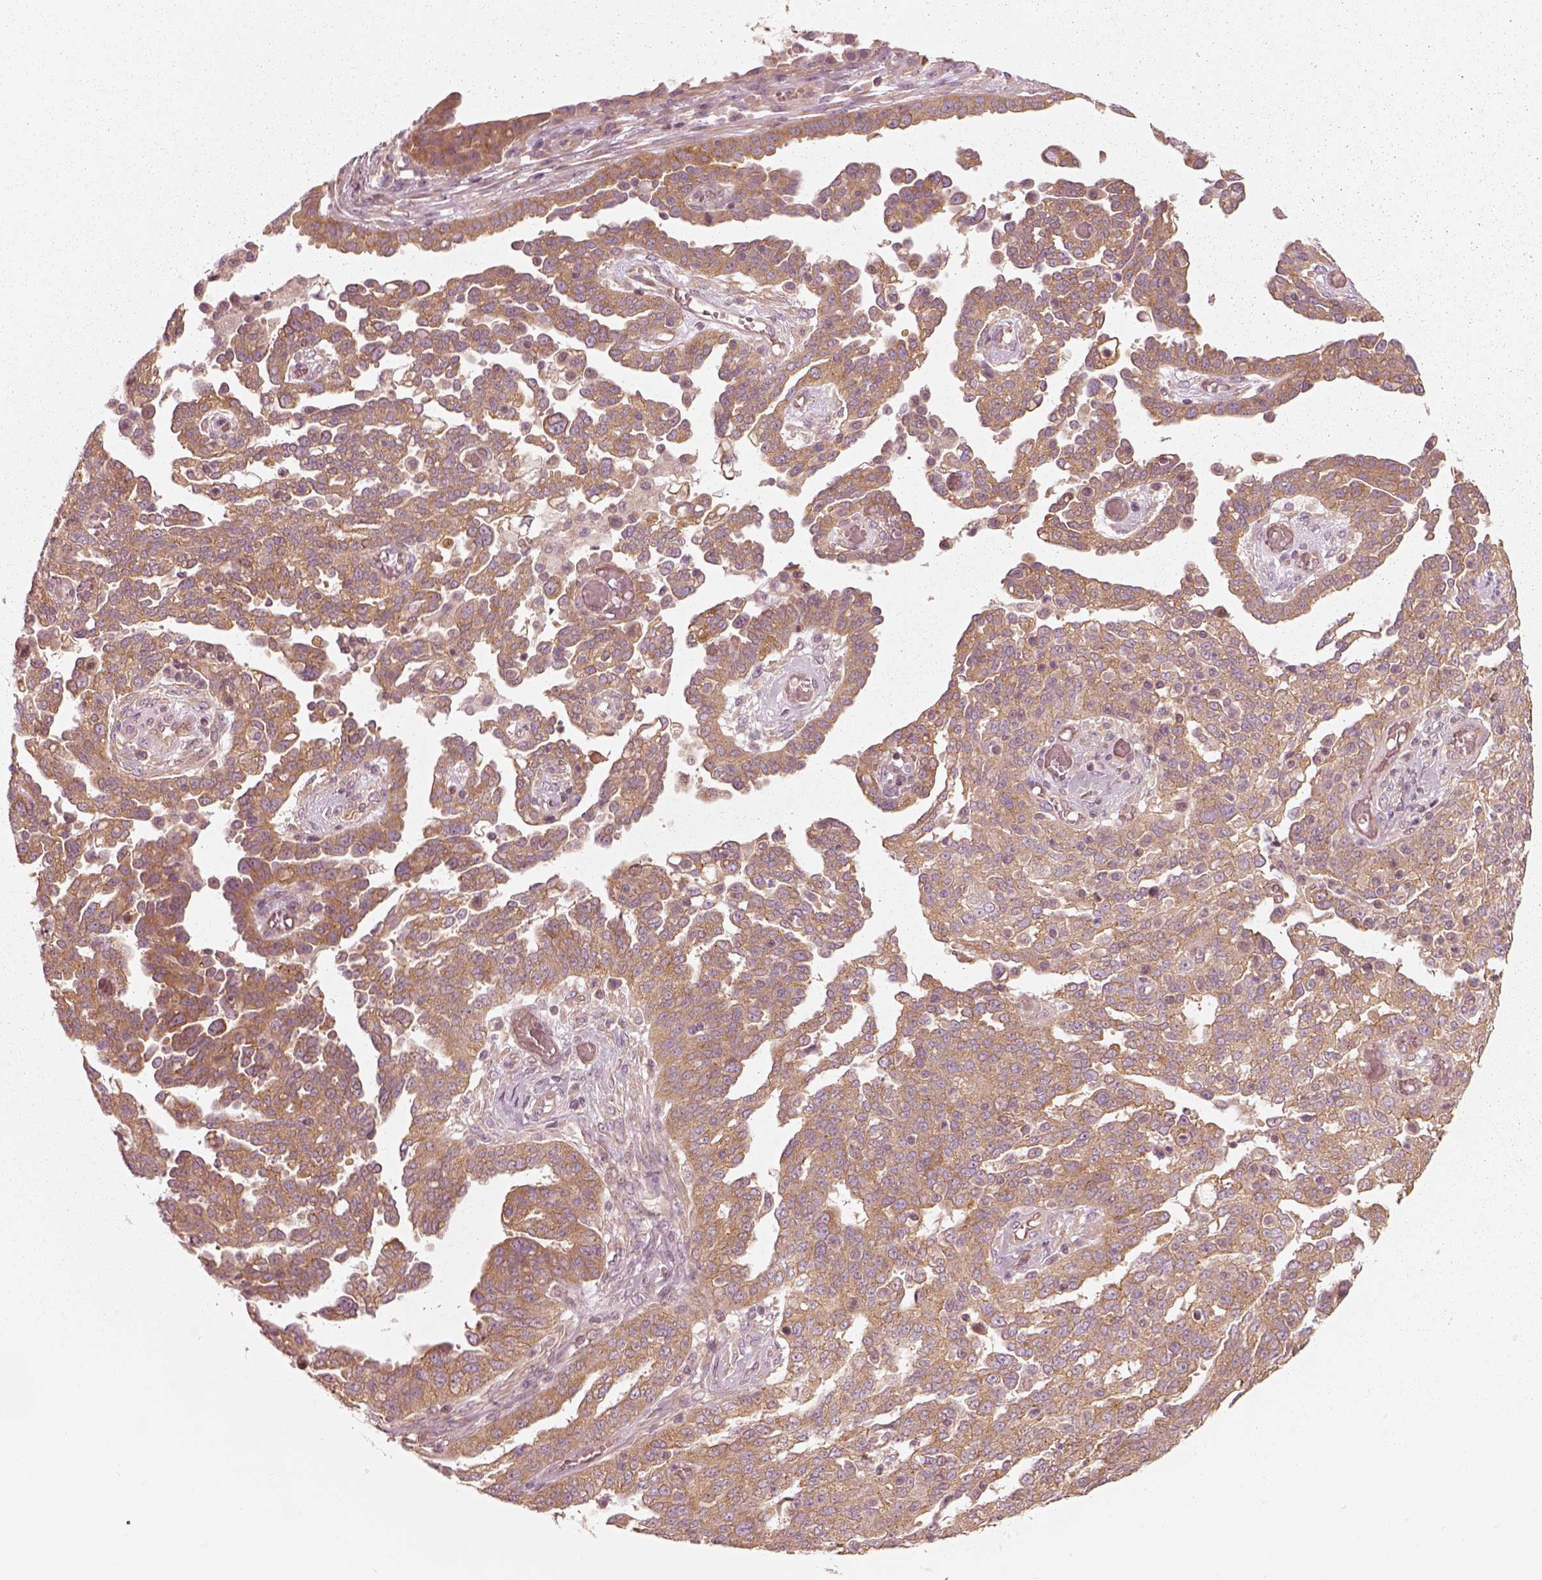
{"staining": {"intensity": "moderate", "quantity": ">75%", "location": "cytoplasmic/membranous"}, "tissue": "ovarian cancer", "cell_type": "Tumor cells", "image_type": "cancer", "snomed": [{"axis": "morphology", "description": "Cystadenocarcinoma, serous, NOS"}, {"axis": "topography", "description": "Ovary"}], "caption": "A histopathology image of ovarian cancer stained for a protein reveals moderate cytoplasmic/membranous brown staining in tumor cells. (IHC, brightfield microscopy, high magnification).", "gene": "CNOT2", "patient": {"sex": "female", "age": 67}}